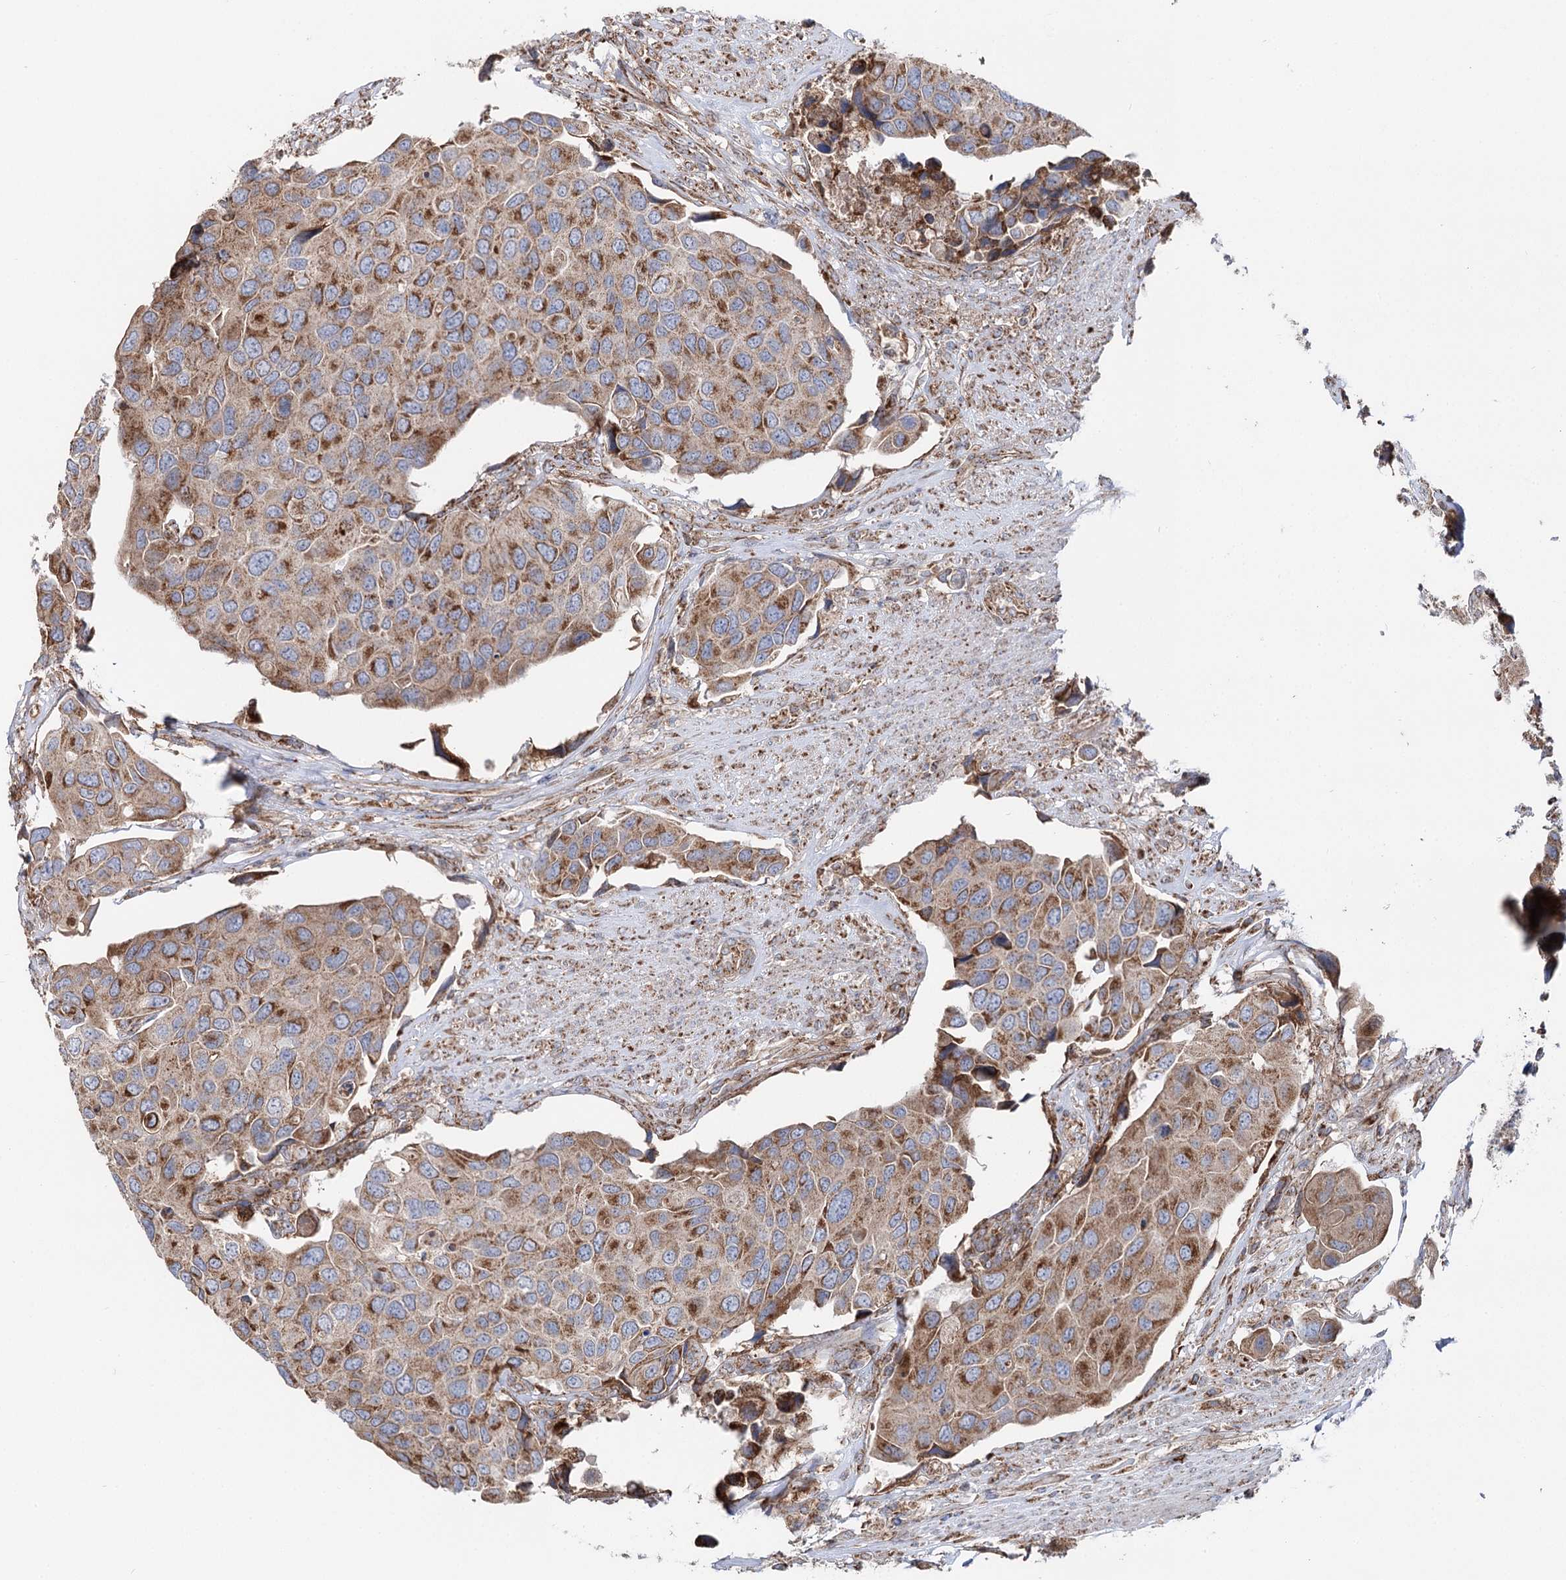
{"staining": {"intensity": "strong", "quantity": ">75%", "location": "cytoplasmic/membranous"}, "tissue": "urothelial cancer", "cell_type": "Tumor cells", "image_type": "cancer", "snomed": [{"axis": "morphology", "description": "Urothelial carcinoma, High grade"}, {"axis": "topography", "description": "Urinary bladder"}], "caption": "Brown immunohistochemical staining in urothelial cancer reveals strong cytoplasmic/membranous positivity in approximately >75% of tumor cells. Nuclei are stained in blue.", "gene": "MSANTD2", "patient": {"sex": "male", "age": 74}}